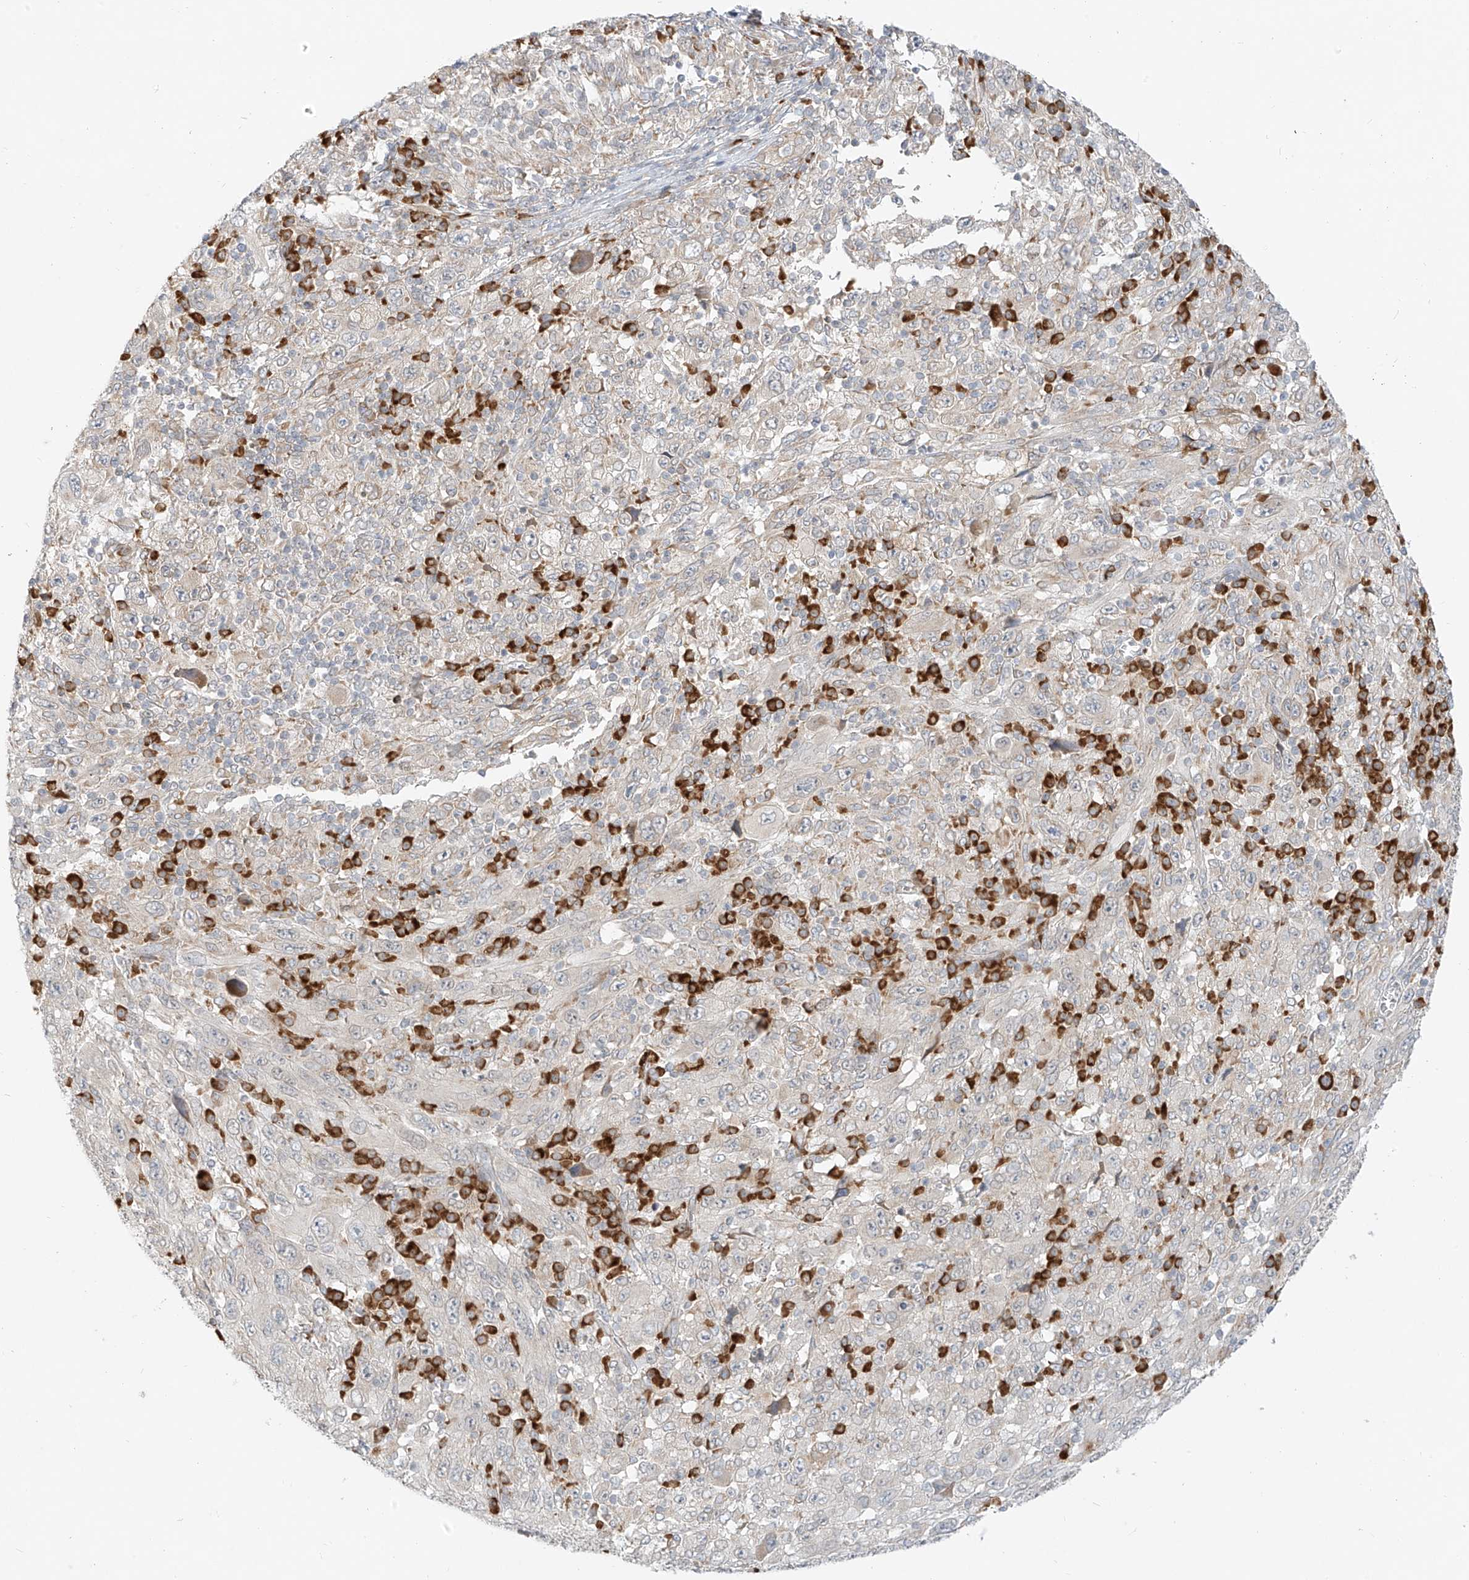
{"staining": {"intensity": "moderate", "quantity": ">75%", "location": "cytoplasmic/membranous"}, "tissue": "melanoma", "cell_type": "Tumor cells", "image_type": "cancer", "snomed": [{"axis": "morphology", "description": "Malignant melanoma, Metastatic site"}, {"axis": "topography", "description": "Skin"}], "caption": "Immunohistochemical staining of melanoma demonstrates medium levels of moderate cytoplasmic/membranous positivity in about >75% of tumor cells.", "gene": "STT3A", "patient": {"sex": "female", "age": 56}}